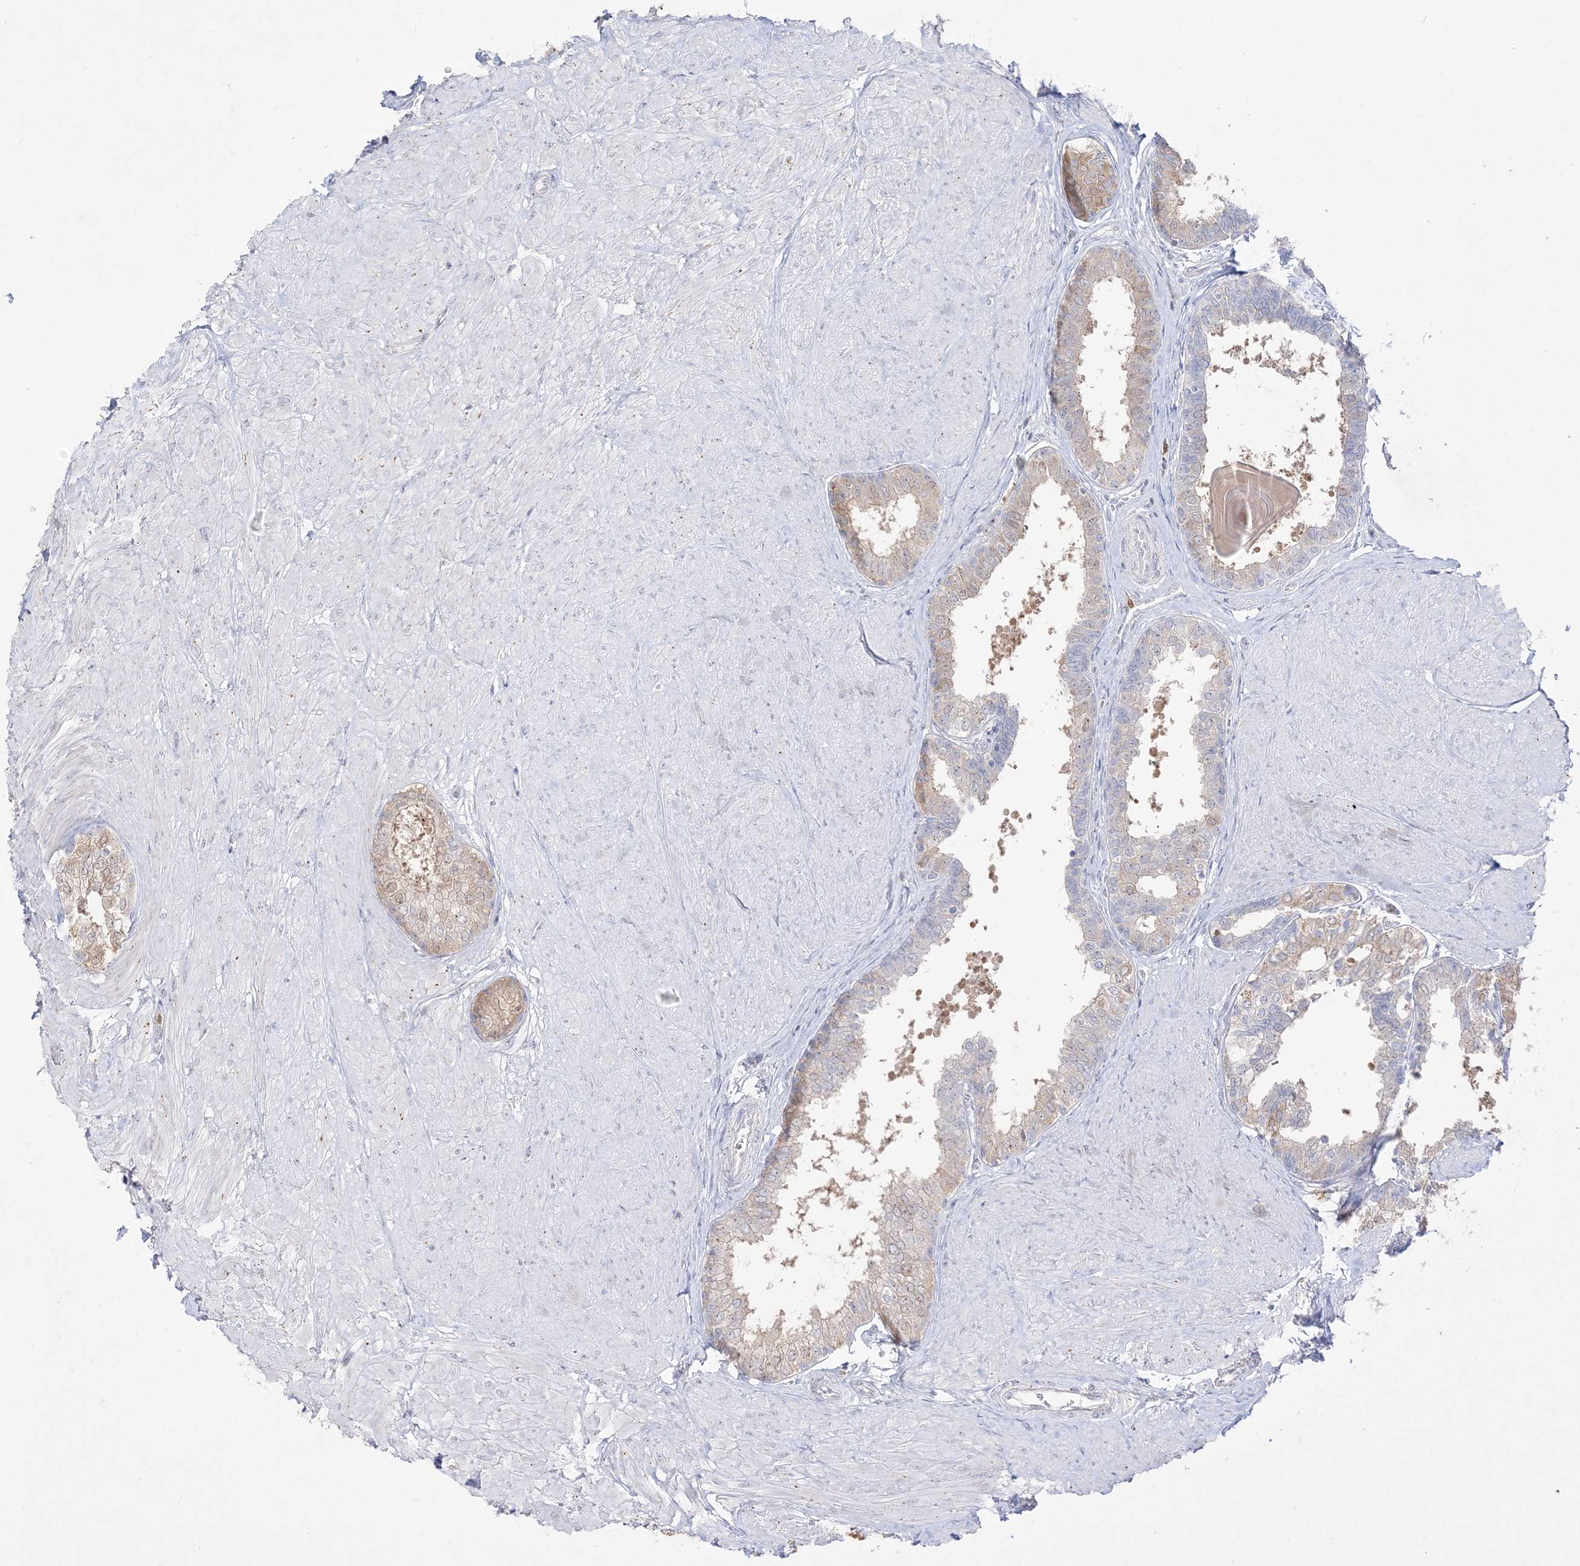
{"staining": {"intensity": "weak", "quantity": "<25%", "location": "cytoplasmic/membranous,nuclear"}, "tissue": "prostate", "cell_type": "Glandular cells", "image_type": "normal", "snomed": [{"axis": "morphology", "description": "Normal tissue, NOS"}, {"axis": "topography", "description": "Prostate"}], "caption": "The histopathology image displays no staining of glandular cells in benign prostate.", "gene": "NOP16", "patient": {"sex": "male", "age": 48}}